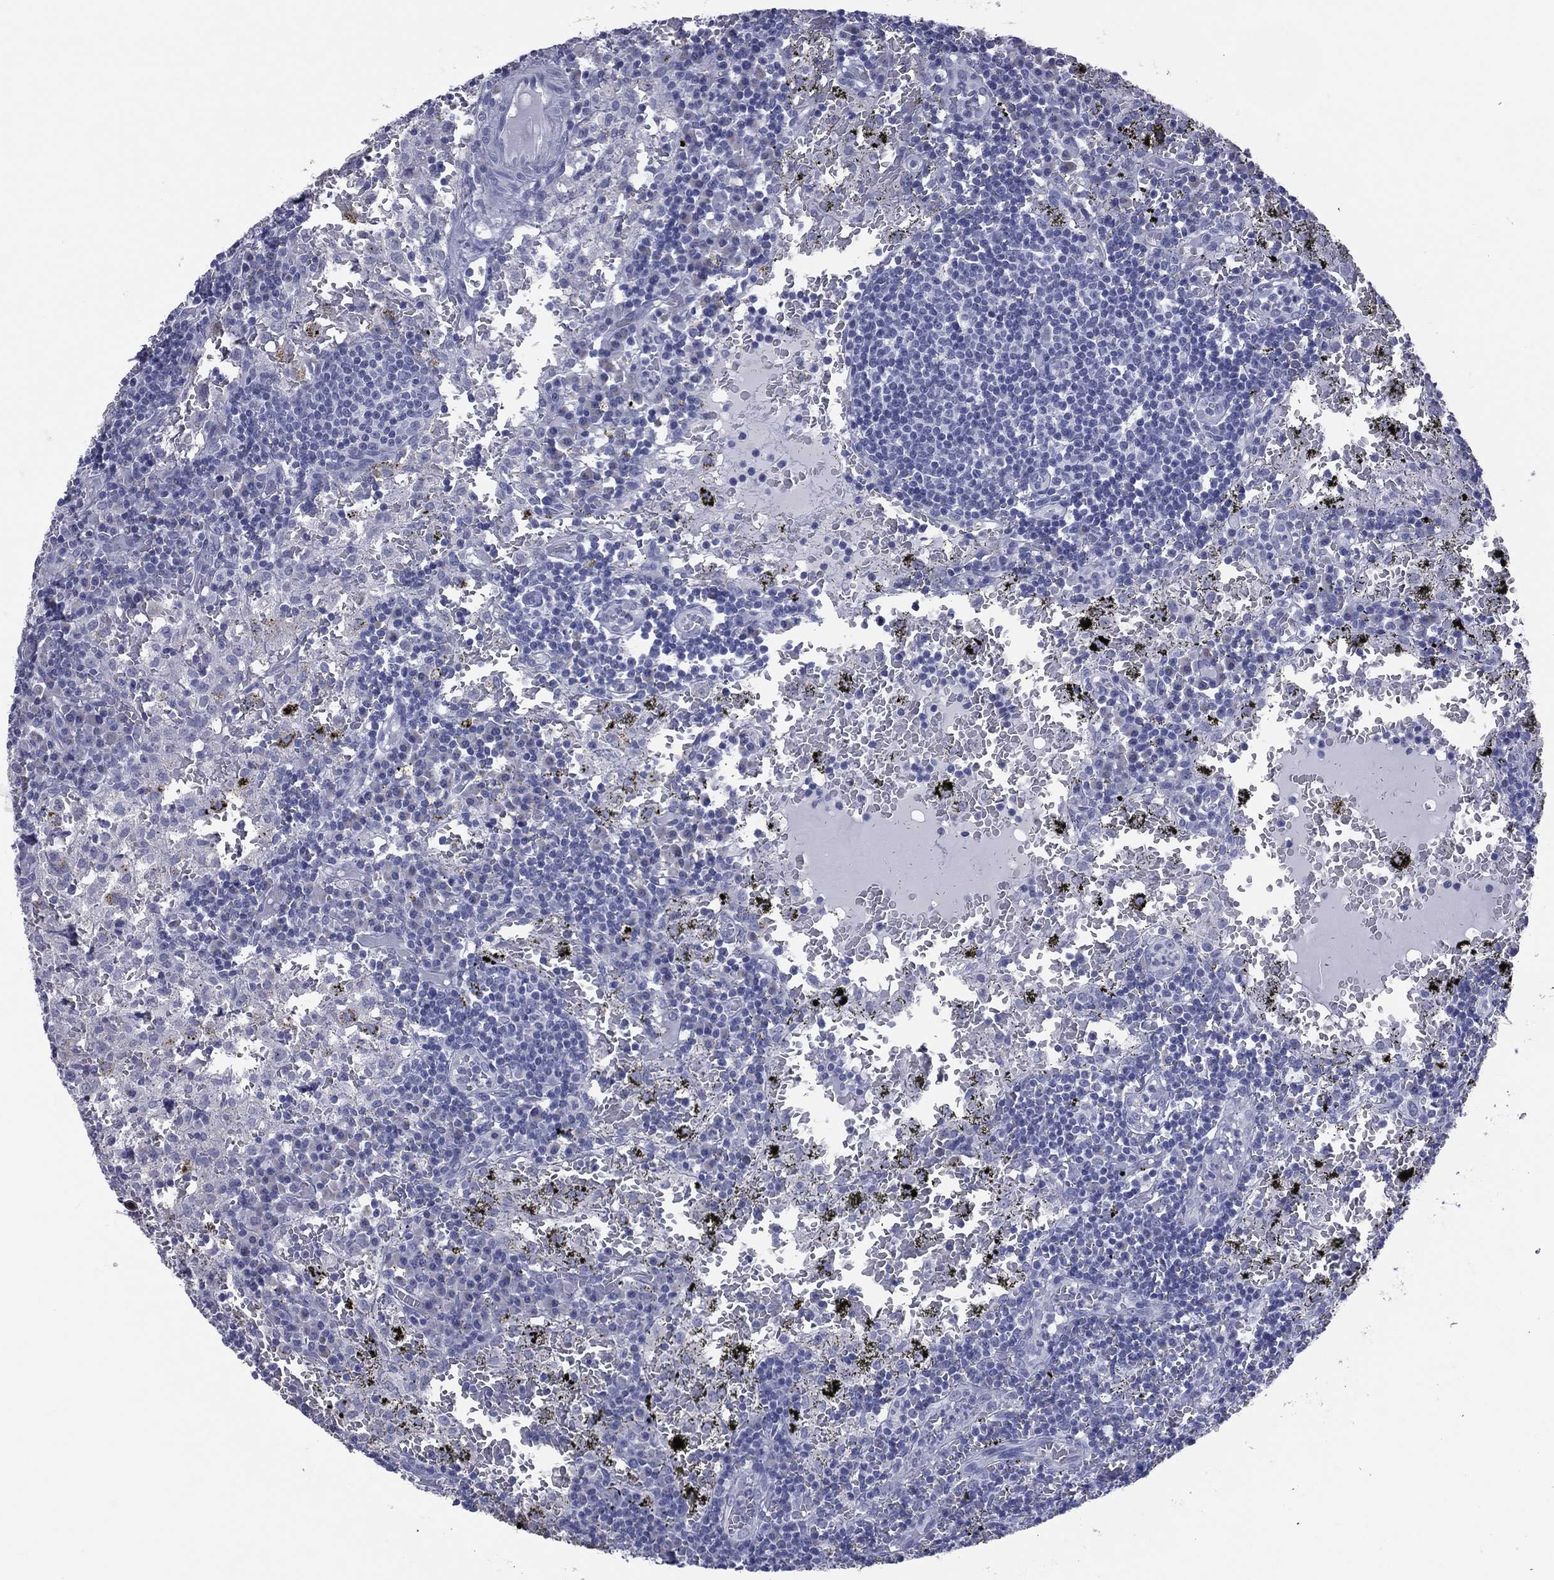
{"staining": {"intensity": "negative", "quantity": "none", "location": "none"}, "tissue": "lymph node", "cell_type": "Germinal center cells", "image_type": "normal", "snomed": [{"axis": "morphology", "description": "Normal tissue, NOS"}, {"axis": "topography", "description": "Lymph node"}], "caption": "Lymph node was stained to show a protein in brown. There is no significant positivity in germinal center cells. (Immunohistochemistry (ihc), brightfield microscopy, high magnification).", "gene": "MLN", "patient": {"sex": "male", "age": 62}}